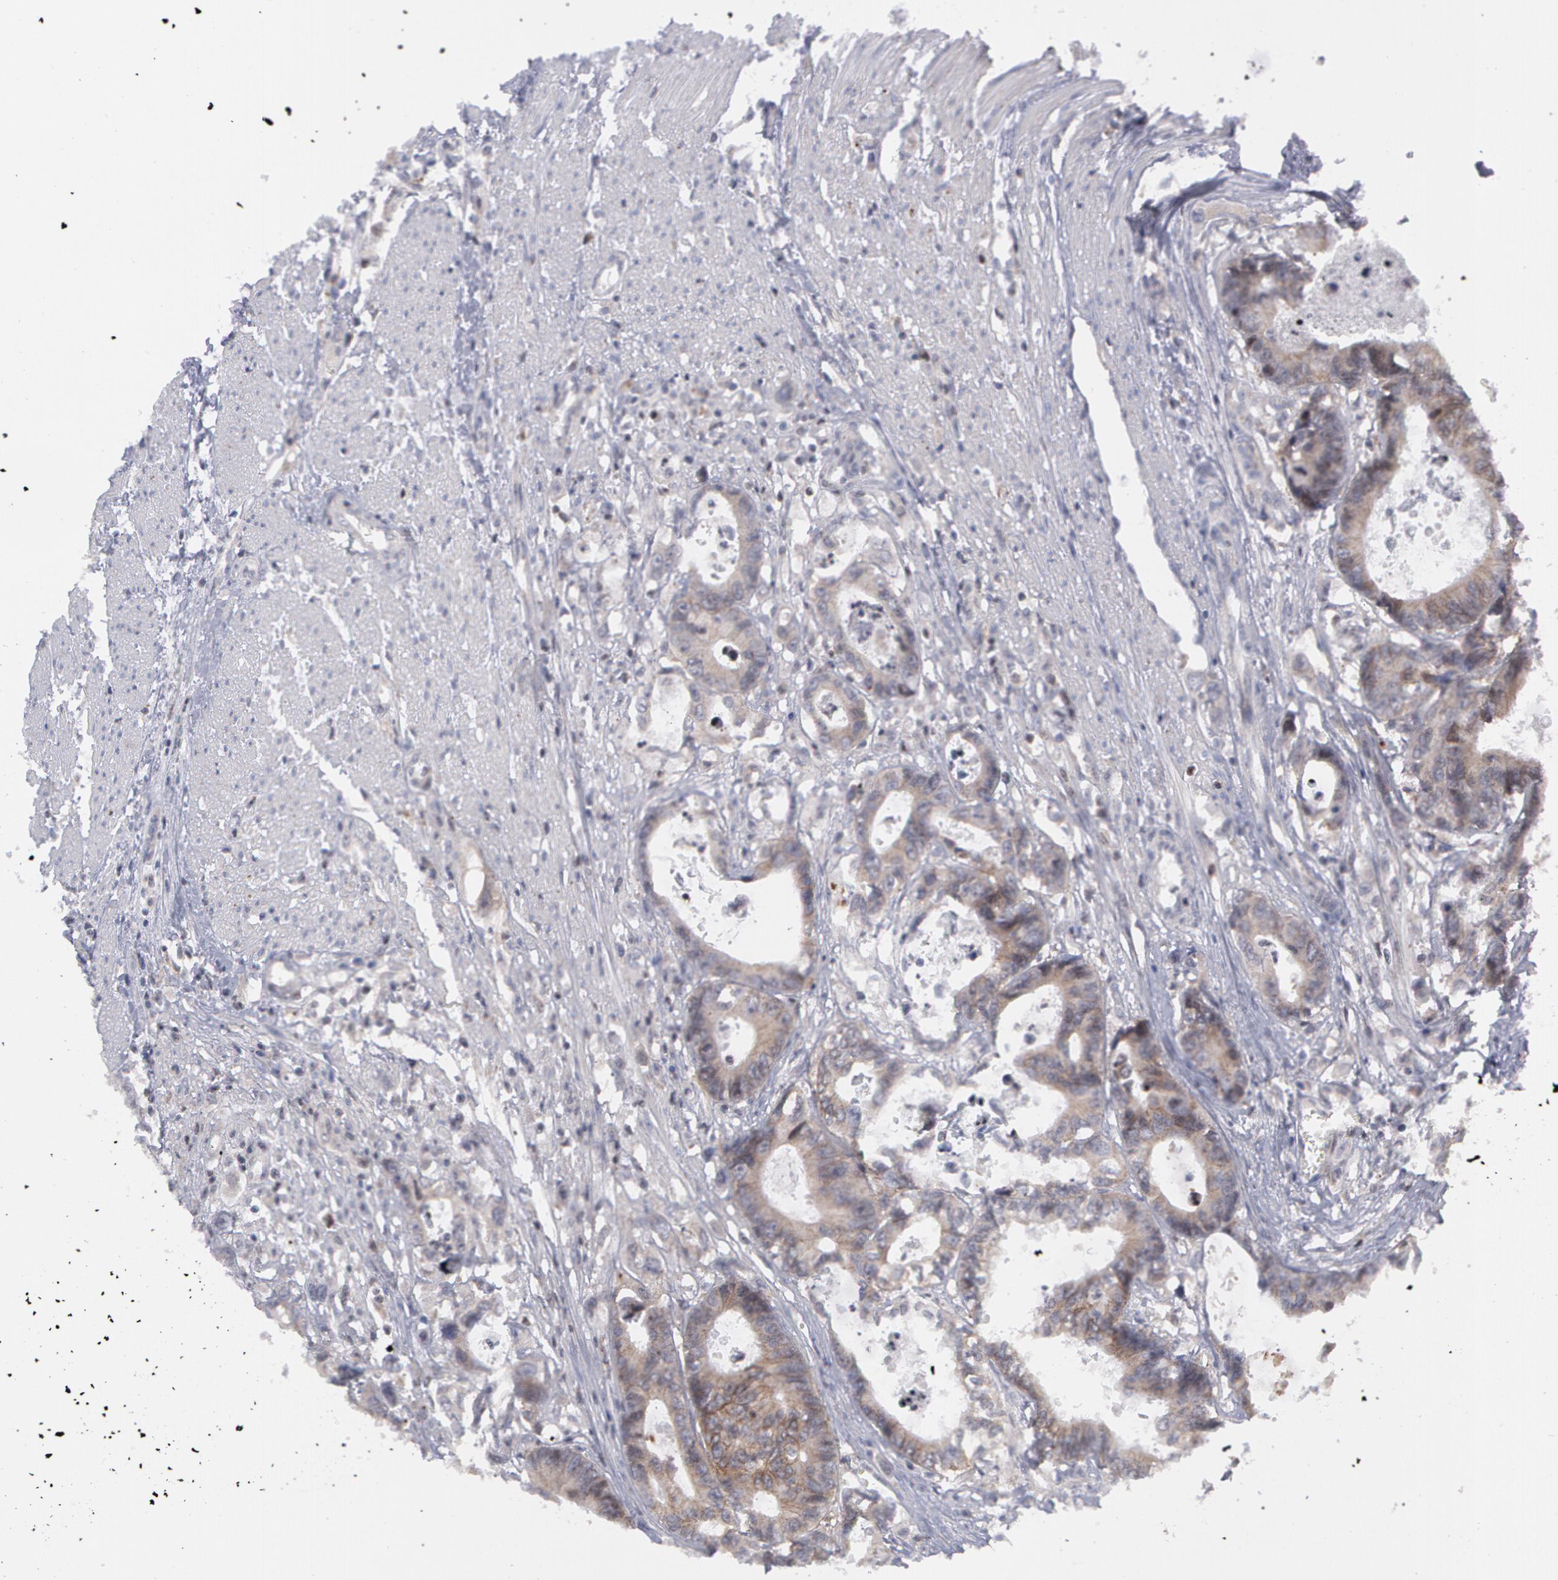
{"staining": {"intensity": "weak", "quantity": ">75%", "location": "cytoplasmic/membranous"}, "tissue": "colorectal cancer", "cell_type": "Tumor cells", "image_type": "cancer", "snomed": [{"axis": "morphology", "description": "Adenocarcinoma, NOS"}, {"axis": "topography", "description": "Rectum"}], "caption": "A histopathology image showing weak cytoplasmic/membranous positivity in approximately >75% of tumor cells in colorectal cancer, as visualized by brown immunohistochemical staining.", "gene": "ERBB2", "patient": {"sex": "female", "age": 98}}